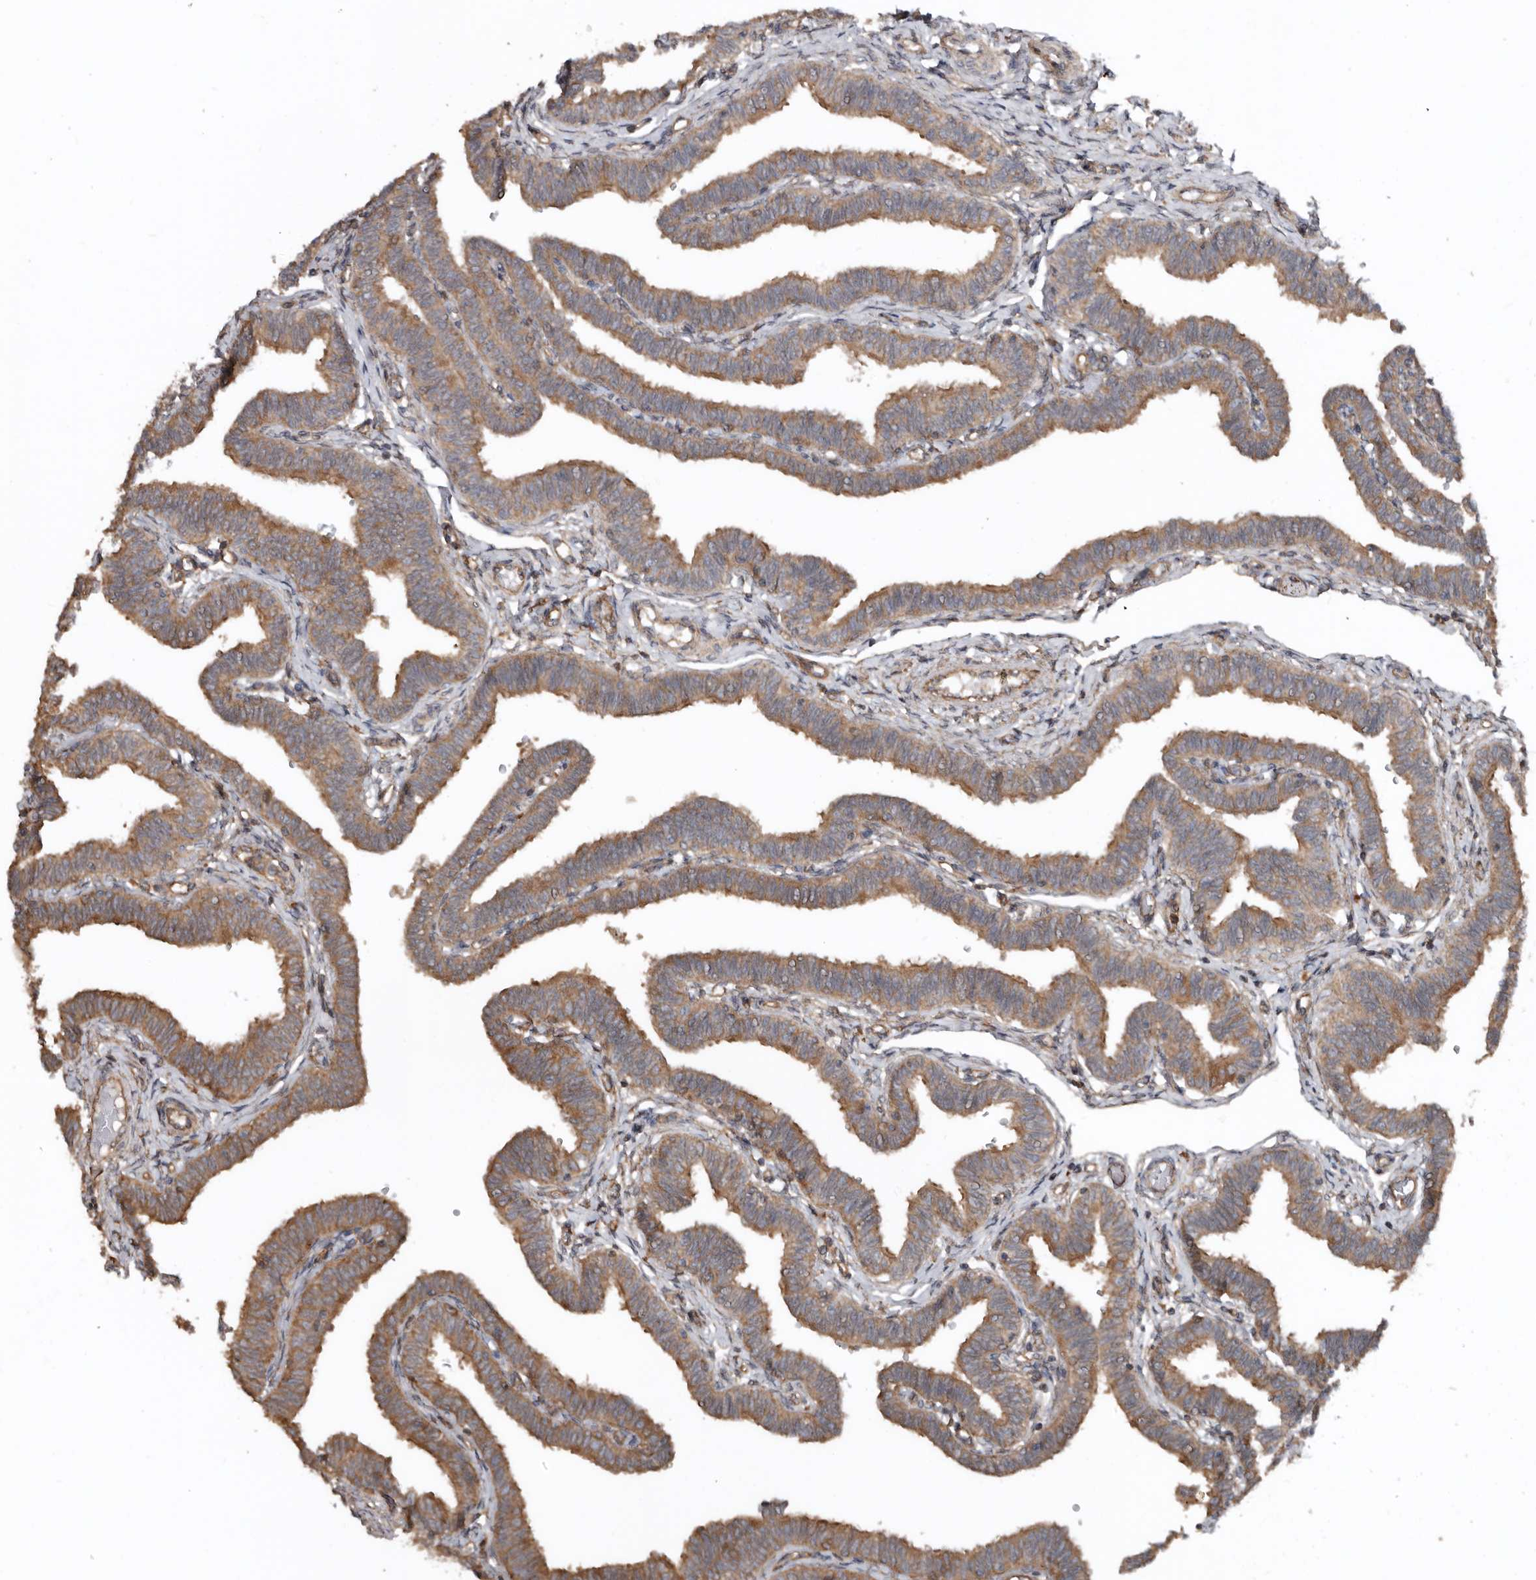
{"staining": {"intensity": "moderate", "quantity": ">75%", "location": "cytoplasmic/membranous"}, "tissue": "fallopian tube", "cell_type": "Glandular cells", "image_type": "normal", "snomed": [{"axis": "morphology", "description": "Normal tissue, NOS"}, {"axis": "topography", "description": "Fallopian tube"}, {"axis": "topography", "description": "Ovary"}], "caption": "Moderate cytoplasmic/membranous protein positivity is present in about >75% of glandular cells in fallopian tube. The staining was performed using DAB (3,3'-diaminobenzidine) to visualize the protein expression in brown, while the nuclei were stained in blue with hematoxylin (Magnification: 20x).", "gene": "EXOC3L1", "patient": {"sex": "female", "age": 23}}